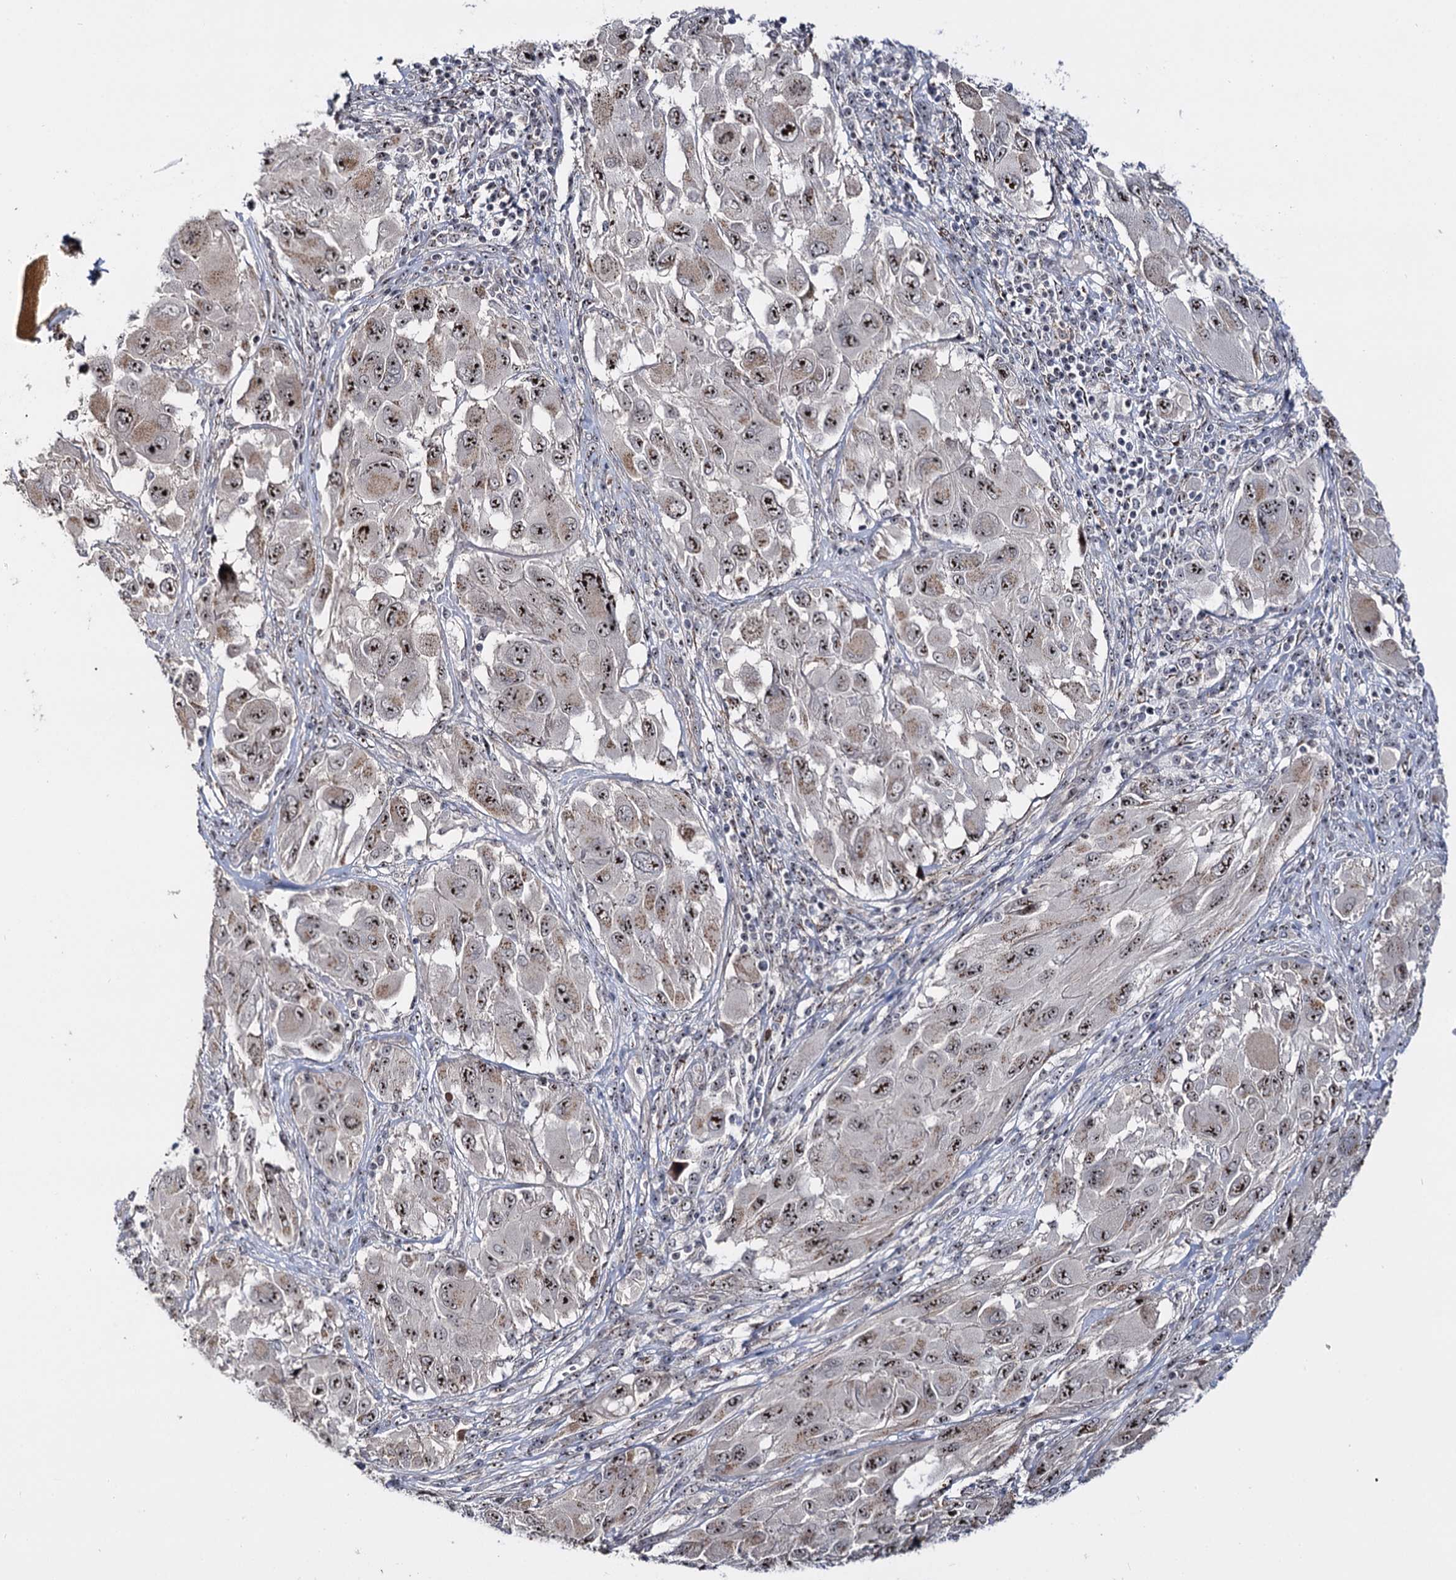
{"staining": {"intensity": "strong", "quantity": ">75%", "location": "nuclear"}, "tissue": "melanoma", "cell_type": "Tumor cells", "image_type": "cancer", "snomed": [{"axis": "morphology", "description": "Malignant melanoma, NOS"}, {"axis": "topography", "description": "Skin"}], "caption": "A brown stain shows strong nuclear expression of a protein in melanoma tumor cells. (Brightfield microscopy of DAB IHC at high magnification).", "gene": "SUPT20H", "patient": {"sex": "female", "age": 91}}